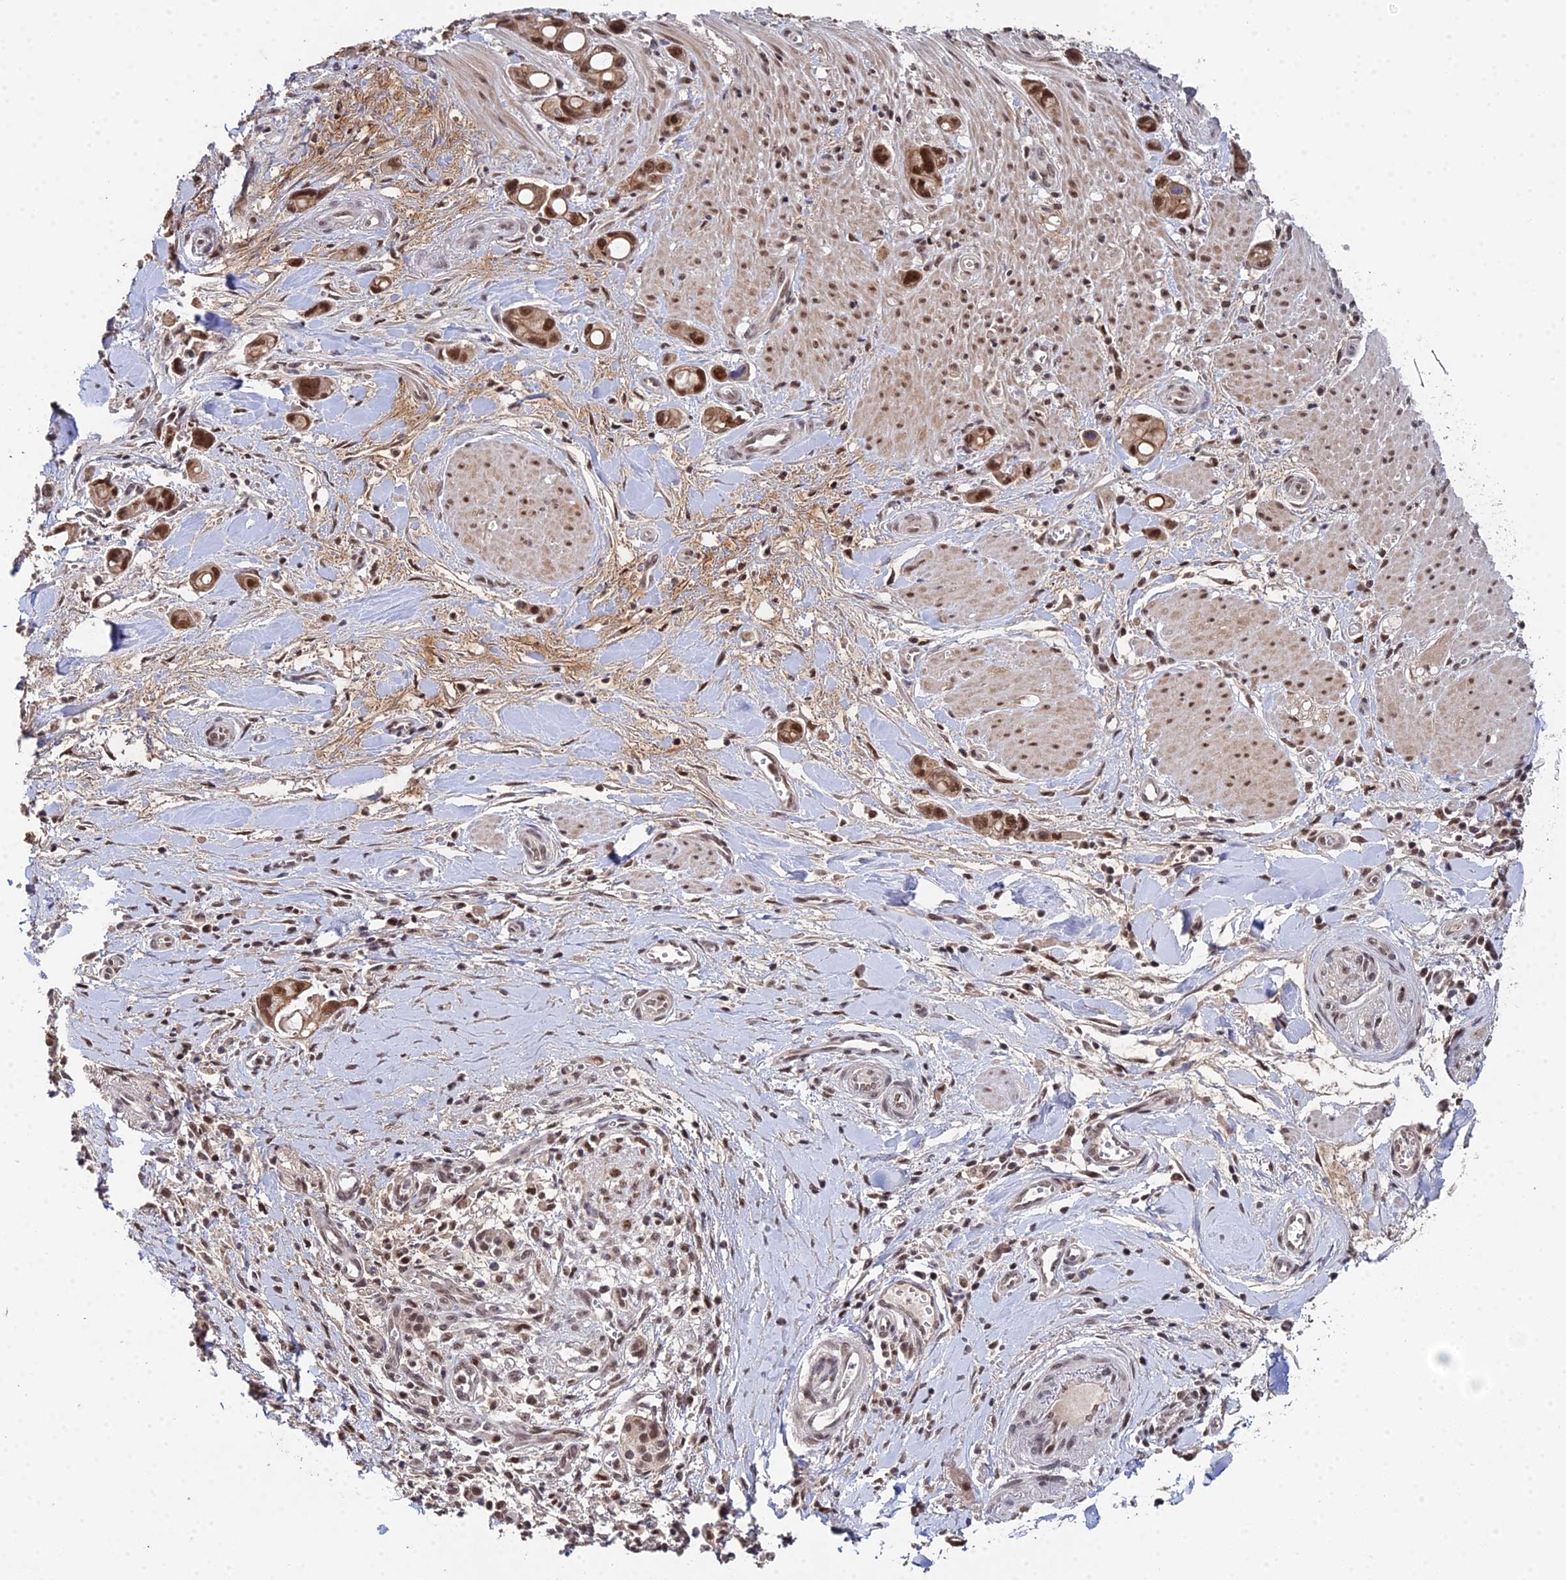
{"staining": {"intensity": "moderate", "quantity": ">75%", "location": "nuclear"}, "tissue": "pancreatic cancer", "cell_type": "Tumor cells", "image_type": "cancer", "snomed": [{"axis": "morphology", "description": "Adenocarcinoma, NOS"}, {"axis": "topography", "description": "Pancreas"}], "caption": "Moderate nuclear positivity for a protein is identified in about >75% of tumor cells of pancreatic cancer using immunohistochemistry.", "gene": "ERCC5", "patient": {"sex": "male", "age": 68}}